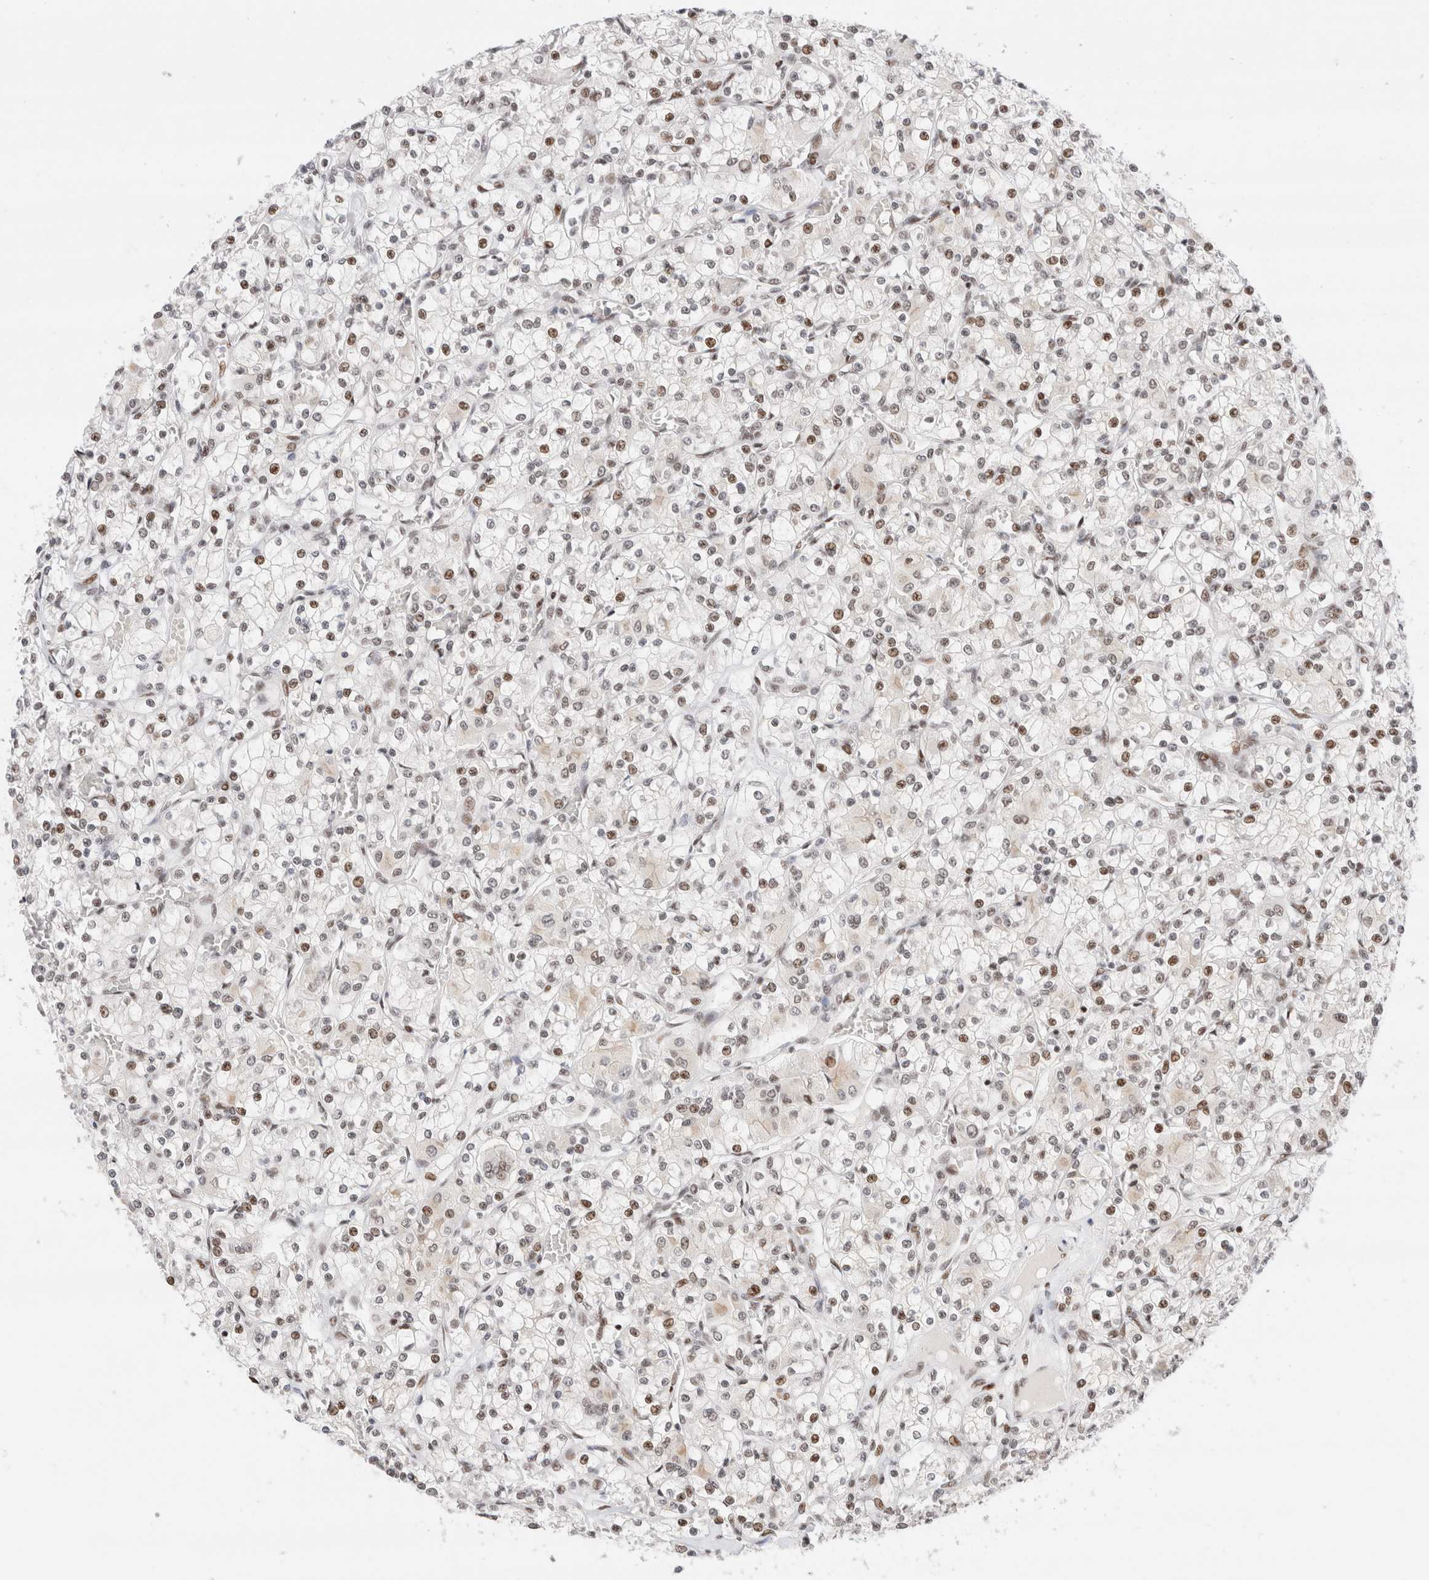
{"staining": {"intensity": "weak", "quantity": "25%-75%", "location": "nuclear"}, "tissue": "renal cancer", "cell_type": "Tumor cells", "image_type": "cancer", "snomed": [{"axis": "morphology", "description": "Adenocarcinoma, NOS"}, {"axis": "topography", "description": "Kidney"}], "caption": "Renal adenocarcinoma tissue demonstrates weak nuclear expression in about 25%-75% of tumor cells, visualized by immunohistochemistry.", "gene": "ZNF282", "patient": {"sex": "female", "age": 59}}